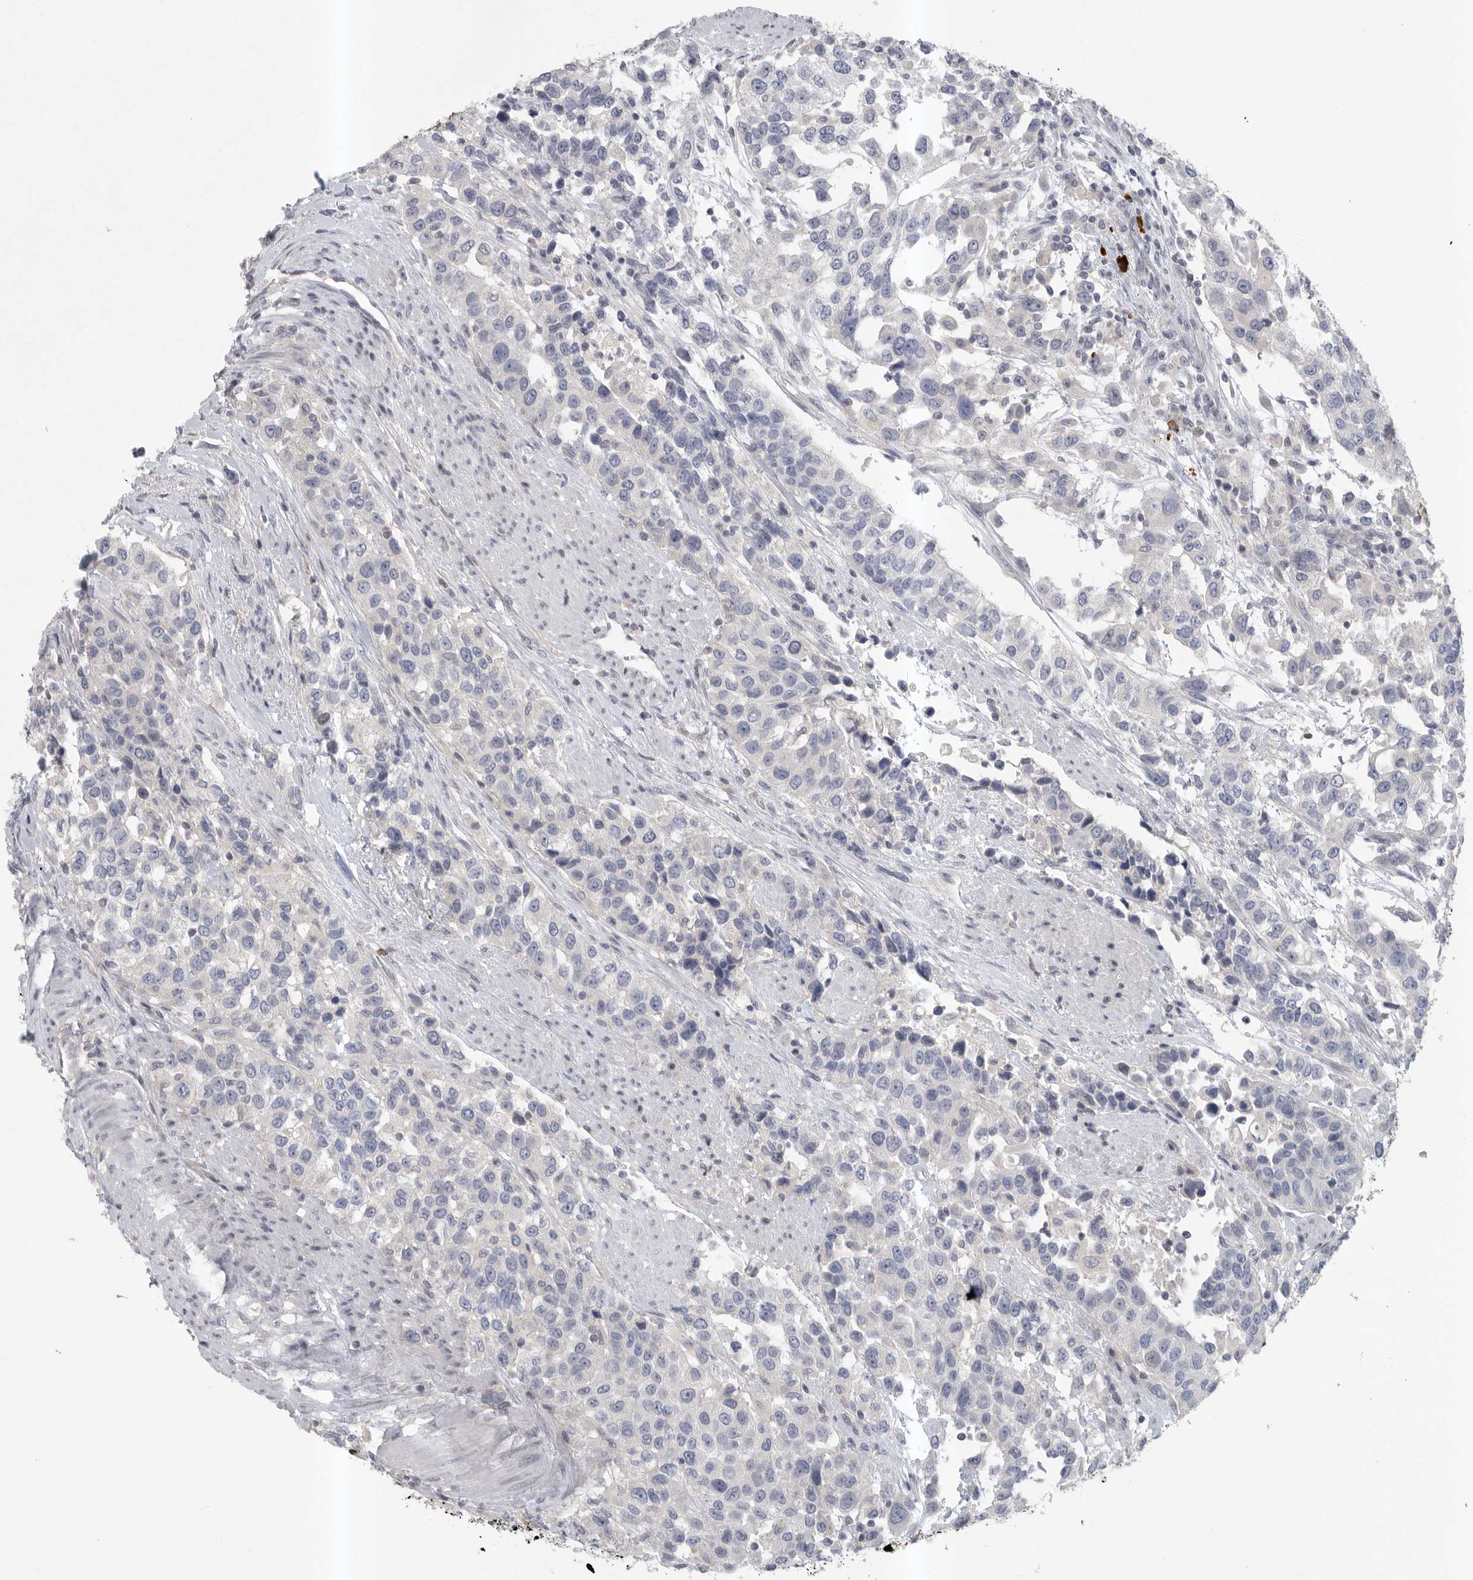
{"staining": {"intensity": "negative", "quantity": "none", "location": "none"}, "tissue": "urothelial cancer", "cell_type": "Tumor cells", "image_type": "cancer", "snomed": [{"axis": "morphology", "description": "Urothelial carcinoma, High grade"}, {"axis": "topography", "description": "Urinary bladder"}], "caption": "Immunohistochemistry photomicrograph of urothelial cancer stained for a protein (brown), which demonstrates no positivity in tumor cells. Brightfield microscopy of immunohistochemistry stained with DAB (3,3'-diaminobenzidine) (brown) and hematoxylin (blue), captured at high magnification.", "gene": "TMEM69", "patient": {"sex": "female", "age": 80}}